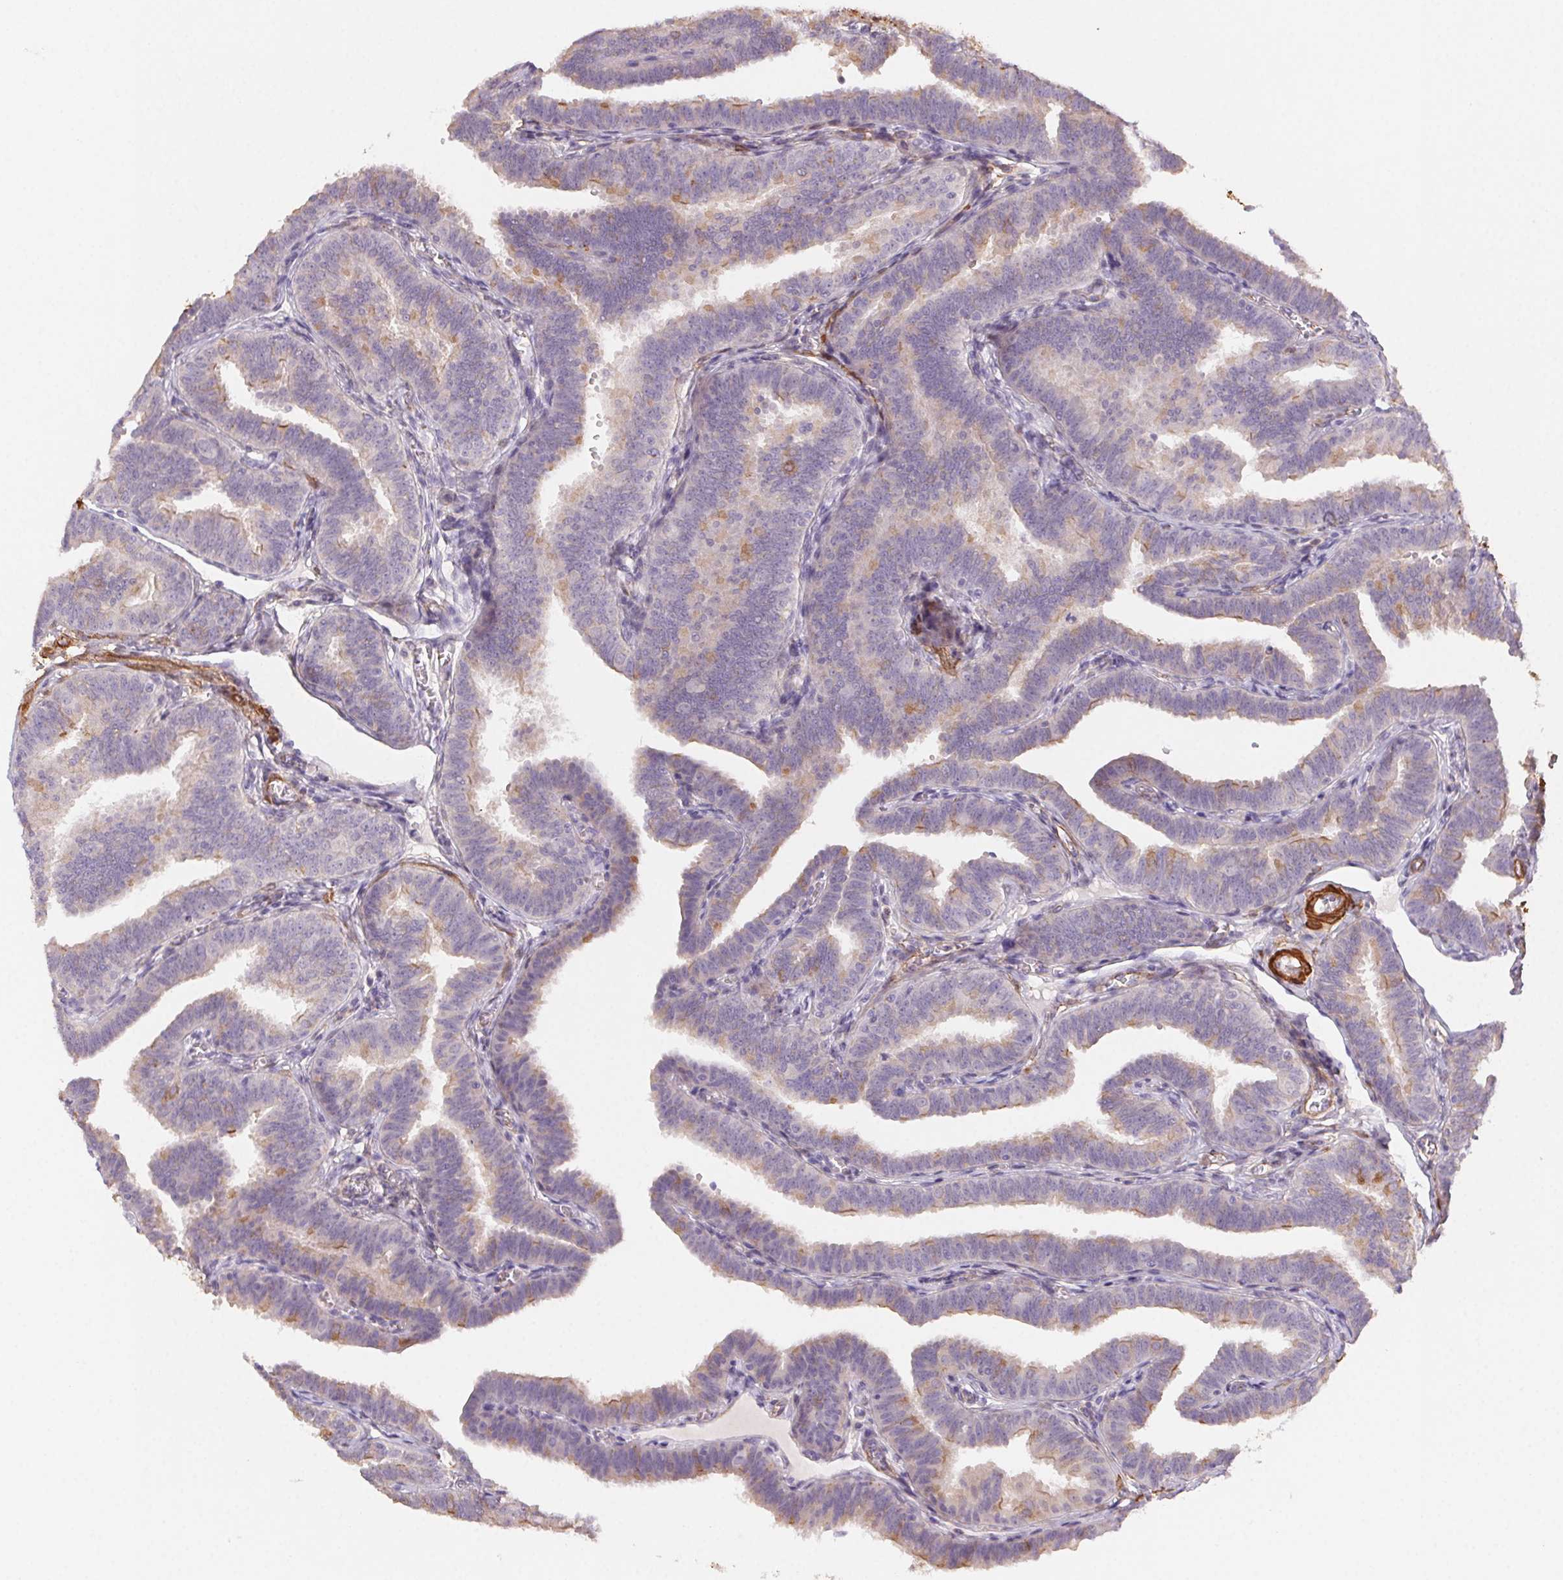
{"staining": {"intensity": "weak", "quantity": "25%-75%", "location": "cytoplasmic/membranous"}, "tissue": "fallopian tube", "cell_type": "Glandular cells", "image_type": "normal", "snomed": [{"axis": "morphology", "description": "Normal tissue, NOS"}, {"axis": "topography", "description": "Fallopian tube"}], "caption": "Immunohistochemistry (IHC) of normal fallopian tube demonstrates low levels of weak cytoplasmic/membranous positivity in approximately 25%-75% of glandular cells.", "gene": "GPX8", "patient": {"sex": "female", "age": 25}}